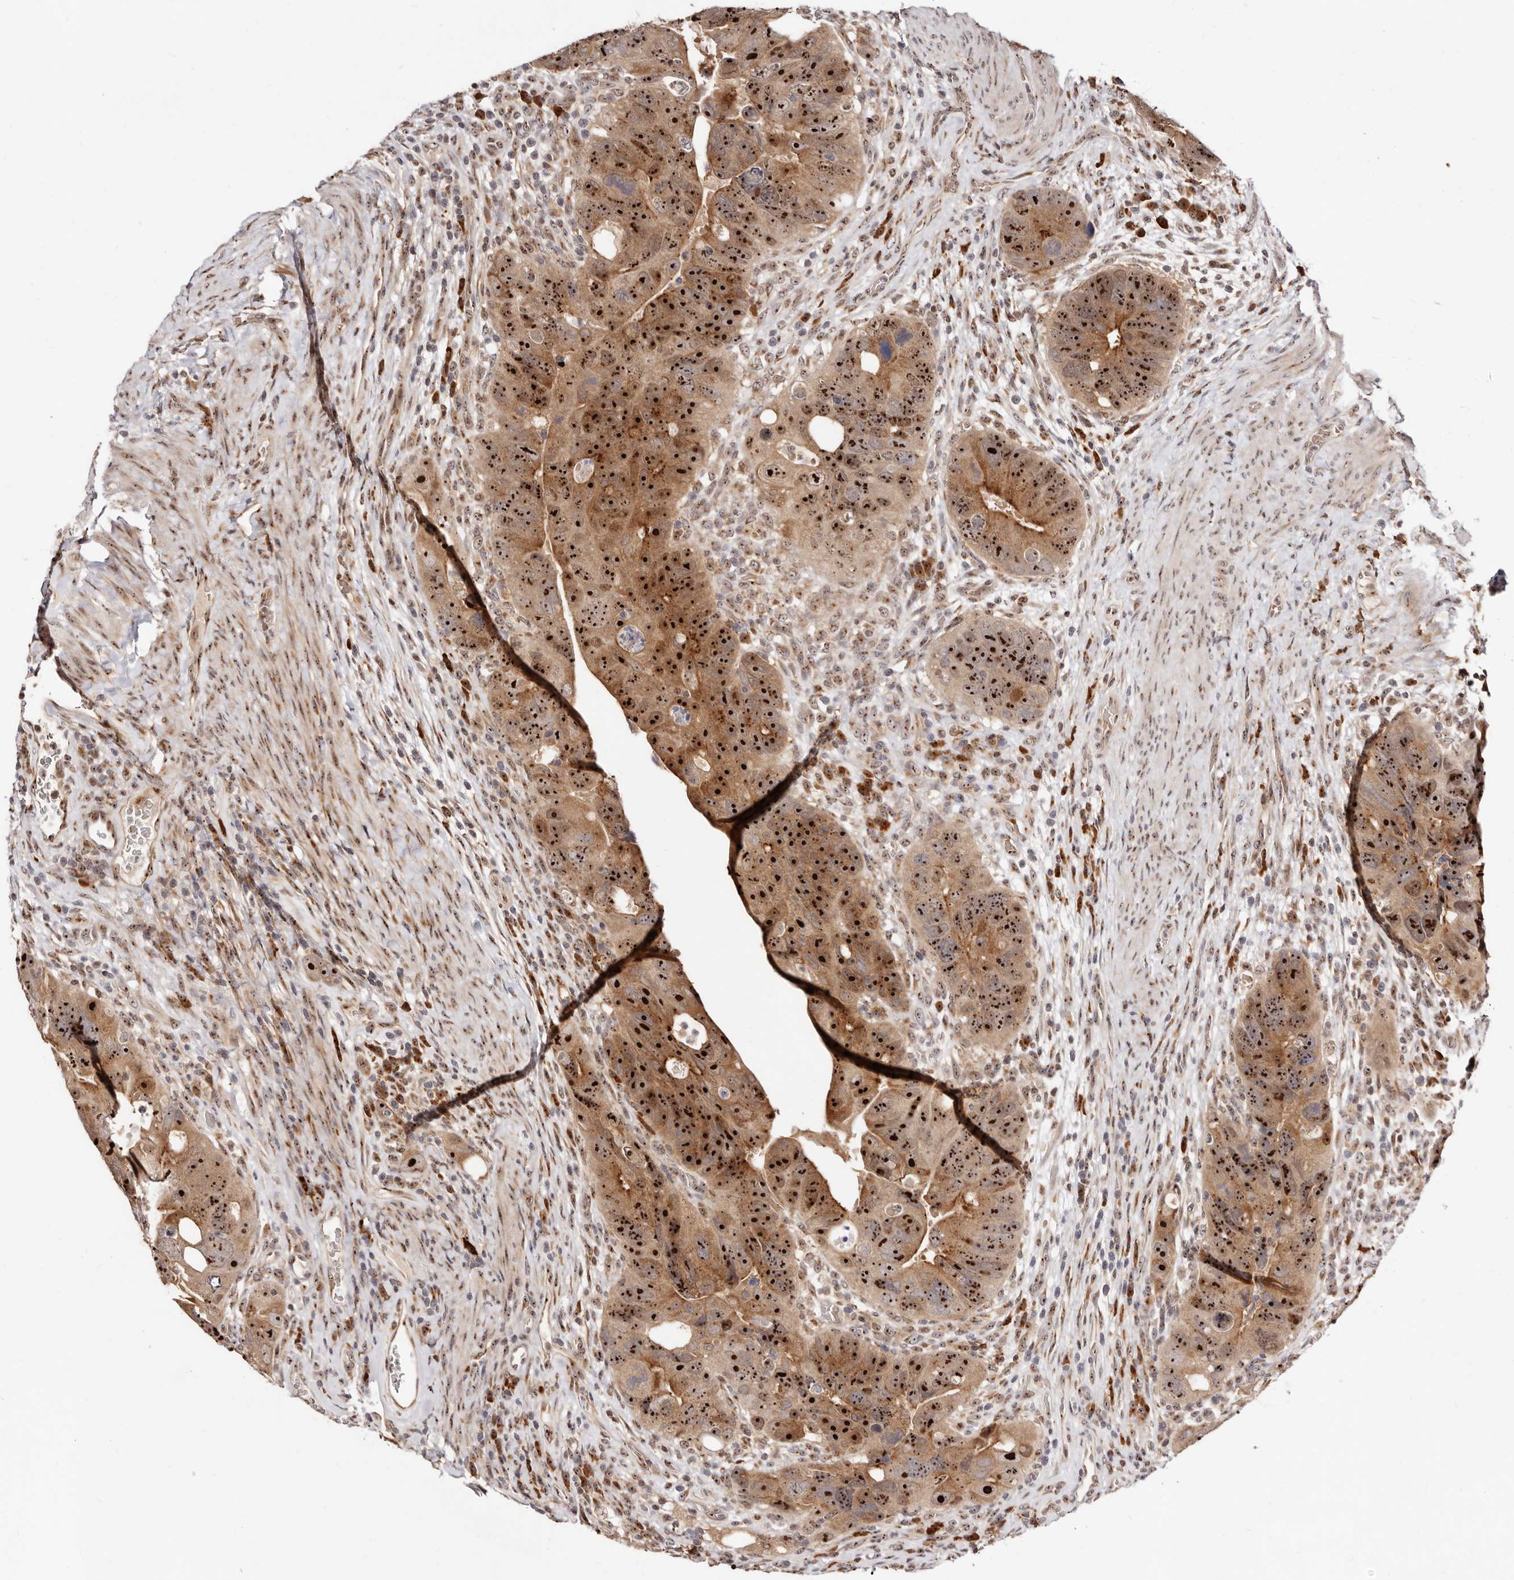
{"staining": {"intensity": "strong", "quantity": ">75%", "location": "cytoplasmic/membranous,nuclear"}, "tissue": "colorectal cancer", "cell_type": "Tumor cells", "image_type": "cancer", "snomed": [{"axis": "morphology", "description": "Adenocarcinoma, NOS"}, {"axis": "topography", "description": "Rectum"}], "caption": "Protein expression by immunohistochemistry (IHC) displays strong cytoplasmic/membranous and nuclear positivity in about >75% of tumor cells in adenocarcinoma (colorectal).", "gene": "APOL6", "patient": {"sex": "male", "age": 59}}